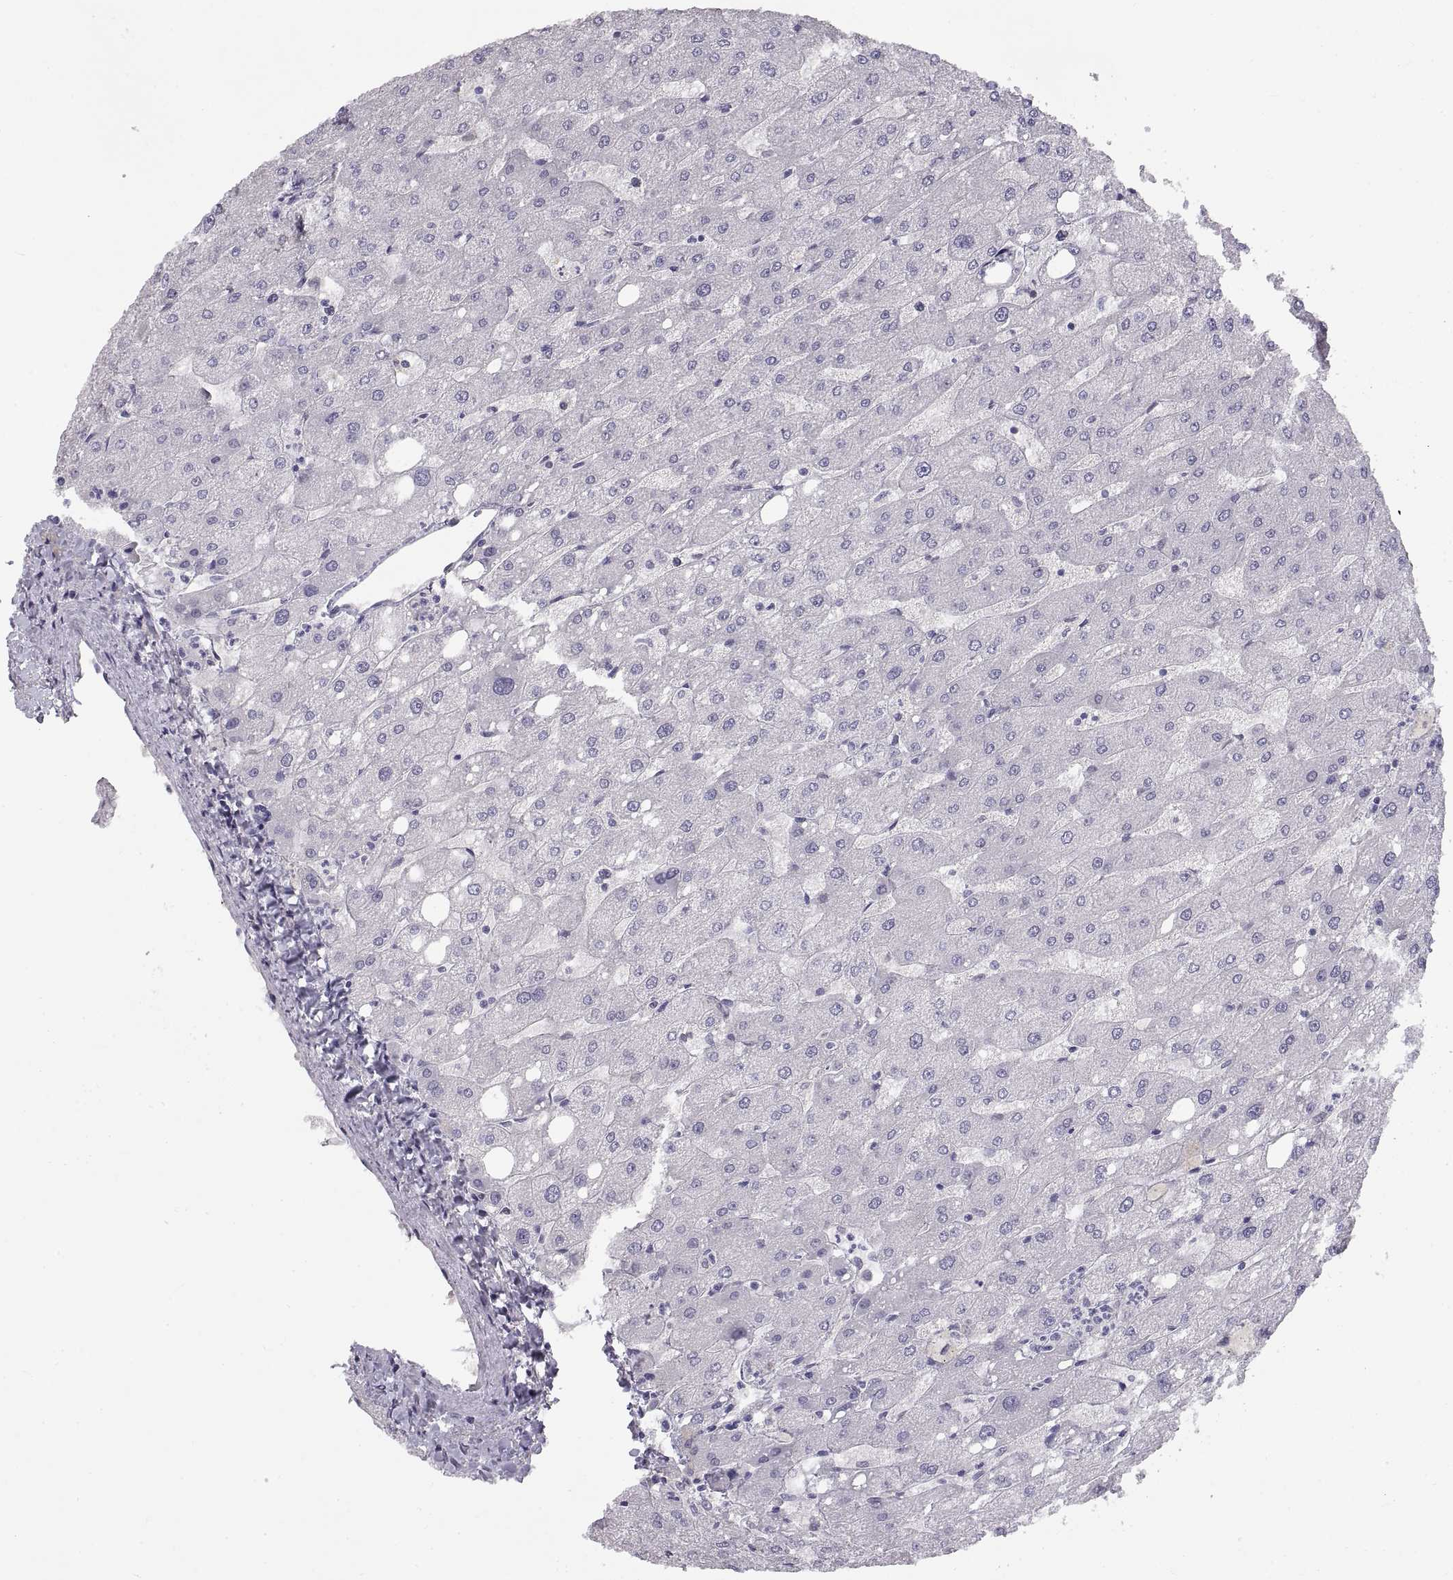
{"staining": {"intensity": "negative", "quantity": "none", "location": "none"}, "tissue": "liver", "cell_type": "Cholangiocytes", "image_type": "normal", "snomed": [{"axis": "morphology", "description": "Normal tissue, NOS"}, {"axis": "topography", "description": "Liver"}], "caption": "DAB immunohistochemical staining of benign liver exhibits no significant positivity in cholangiocytes. The staining is performed using DAB (3,3'-diaminobenzidine) brown chromogen with nuclei counter-stained in using hematoxylin.", "gene": "HSP90AB1", "patient": {"sex": "male", "age": 67}}